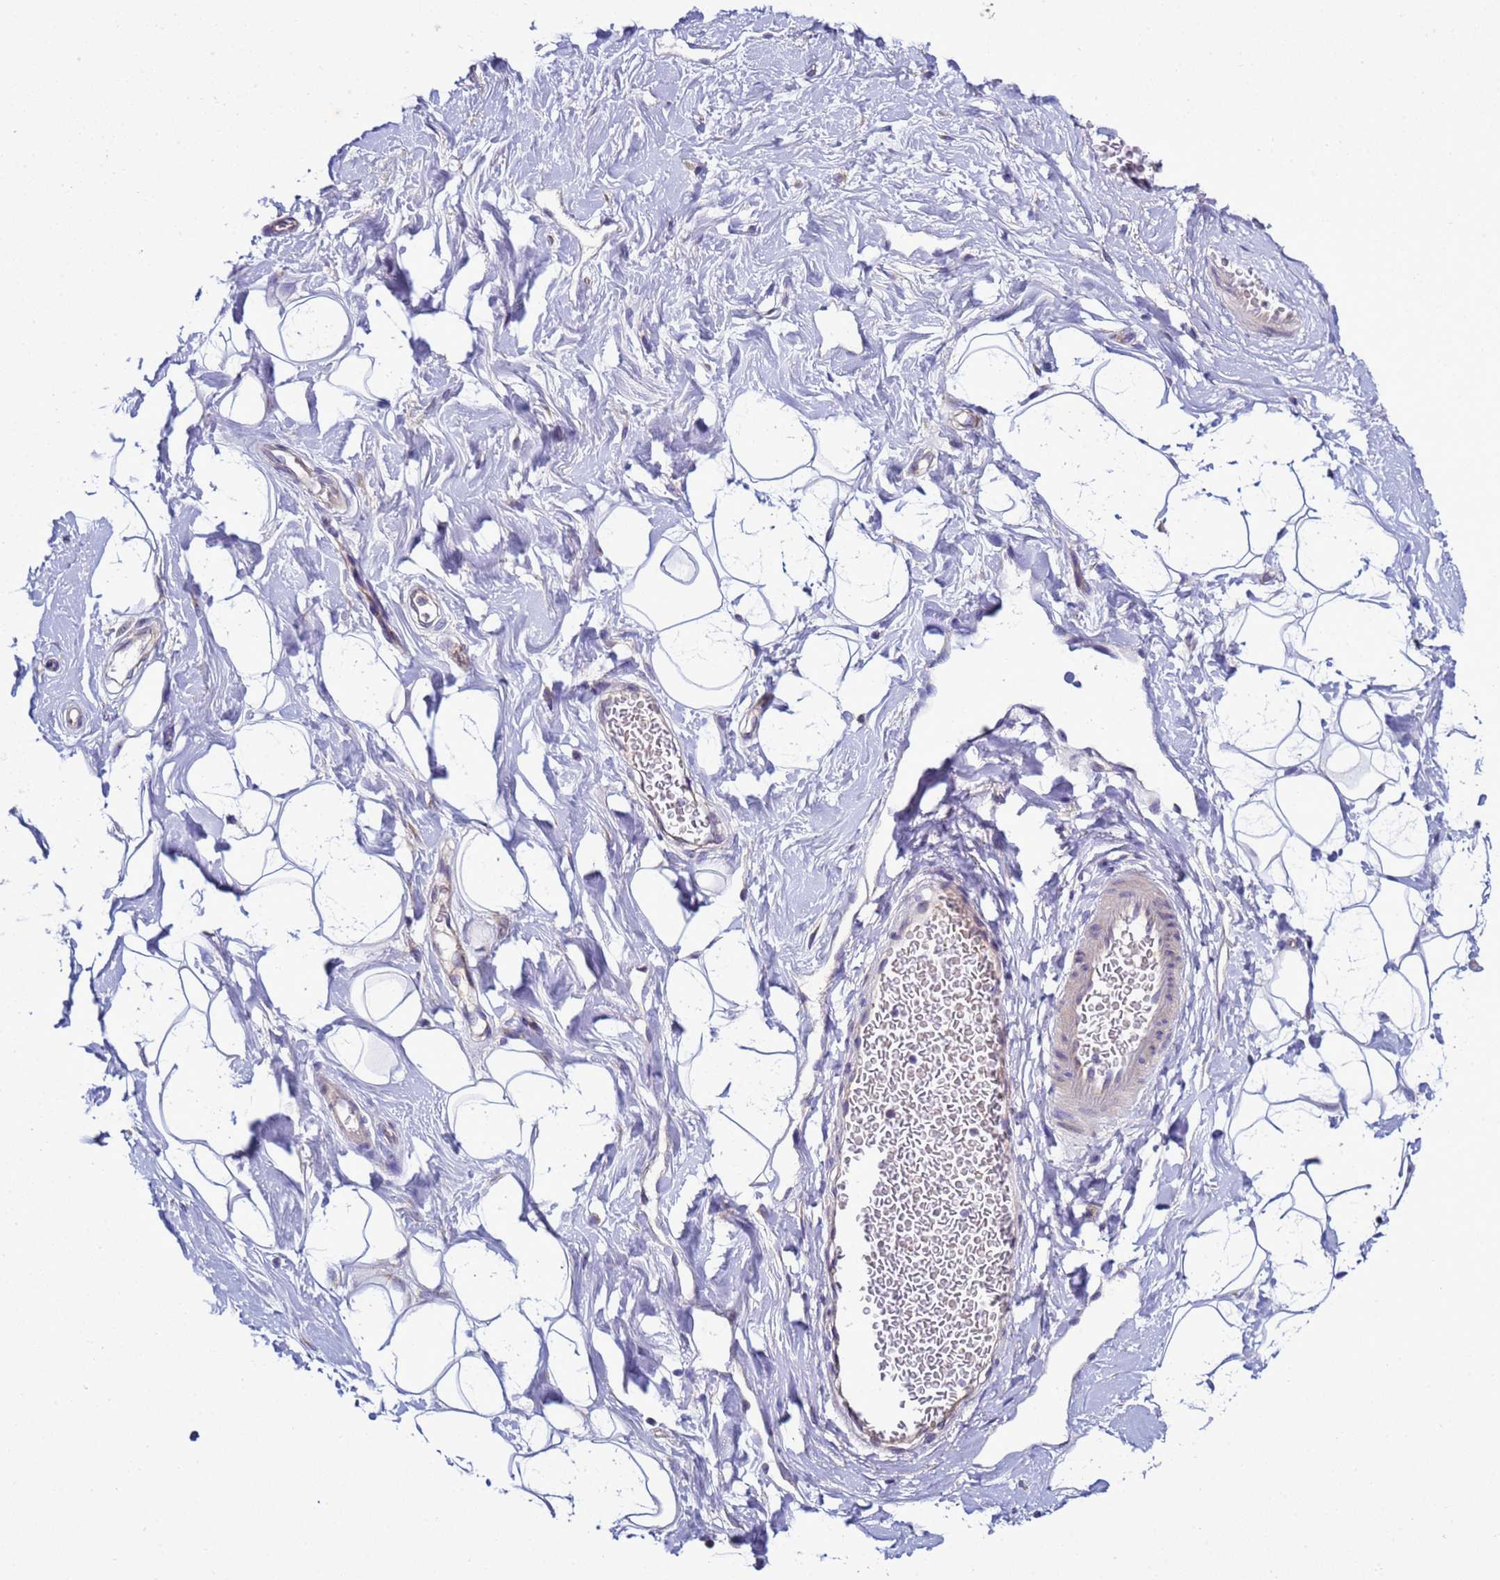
{"staining": {"intensity": "negative", "quantity": "none", "location": "none"}, "tissue": "adipose tissue", "cell_type": "Adipocytes", "image_type": "normal", "snomed": [{"axis": "morphology", "description": "Normal tissue, NOS"}, {"axis": "topography", "description": "Breast"}], "caption": "Immunohistochemical staining of unremarkable human adipose tissue demonstrates no significant positivity in adipocytes. (DAB (3,3'-diaminobenzidine) immunohistochemistry (IHC), high magnification).", "gene": "NAT1", "patient": {"sex": "female", "age": 26}}